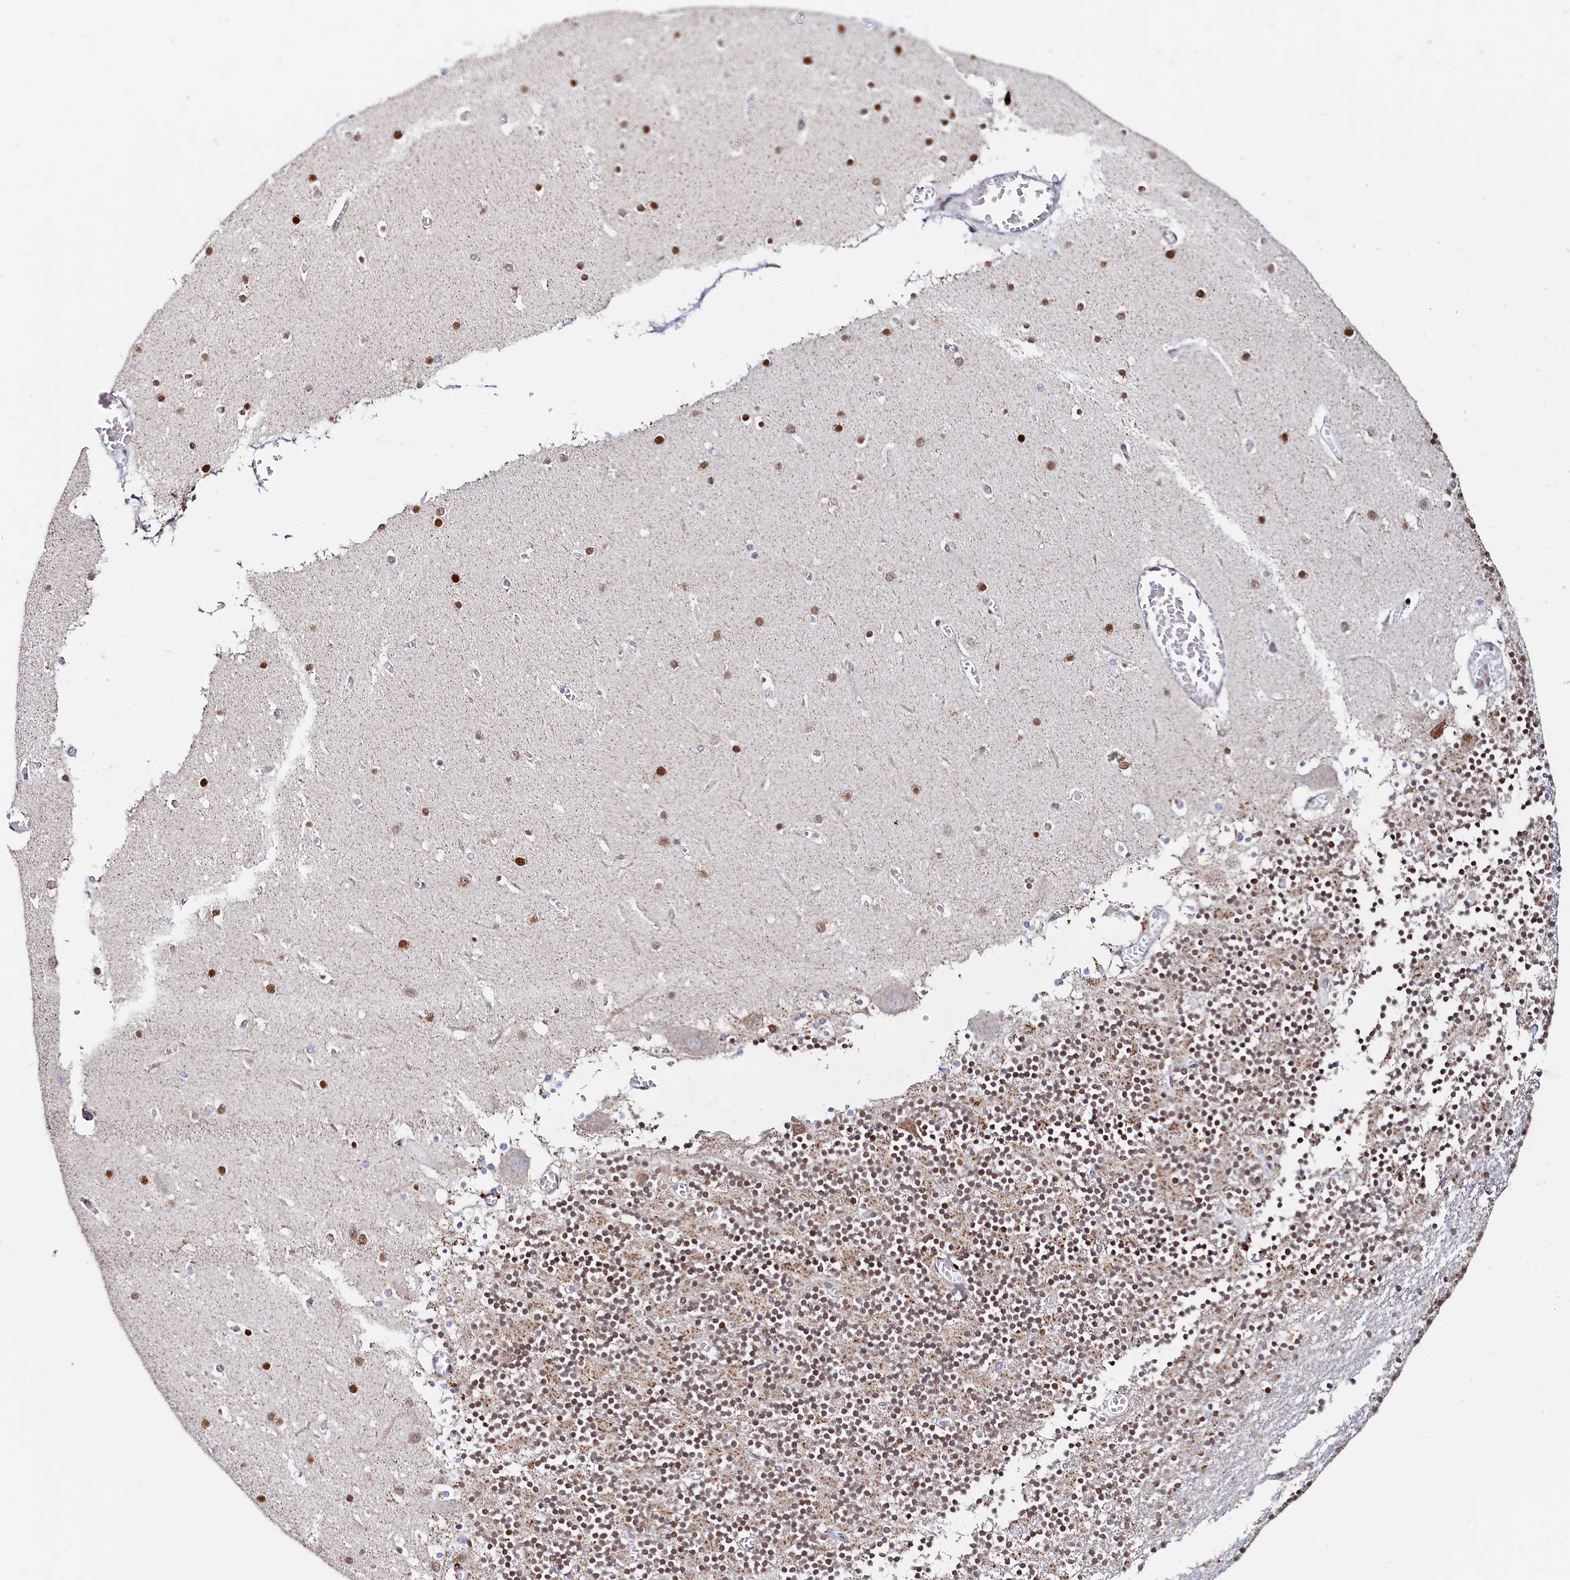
{"staining": {"intensity": "moderate", "quantity": "25%-75%", "location": "nuclear"}, "tissue": "cerebellum", "cell_type": "Cells in granular layer", "image_type": "normal", "snomed": [{"axis": "morphology", "description": "Normal tissue, NOS"}, {"axis": "topography", "description": "Cerebellum"}], "caption": "A brown stain highlights moderate nuclear staining of a protein in cells in granular layer of benign cerebellum. The staining is performed using DAB (3,3'-diaminobenzidine) brown chromogen to label protein expression. The nuclei are counter-stained blue using hematoxylin.", "gene": "HDGFL3", "patient": {"sex": "female", "age": 28}}